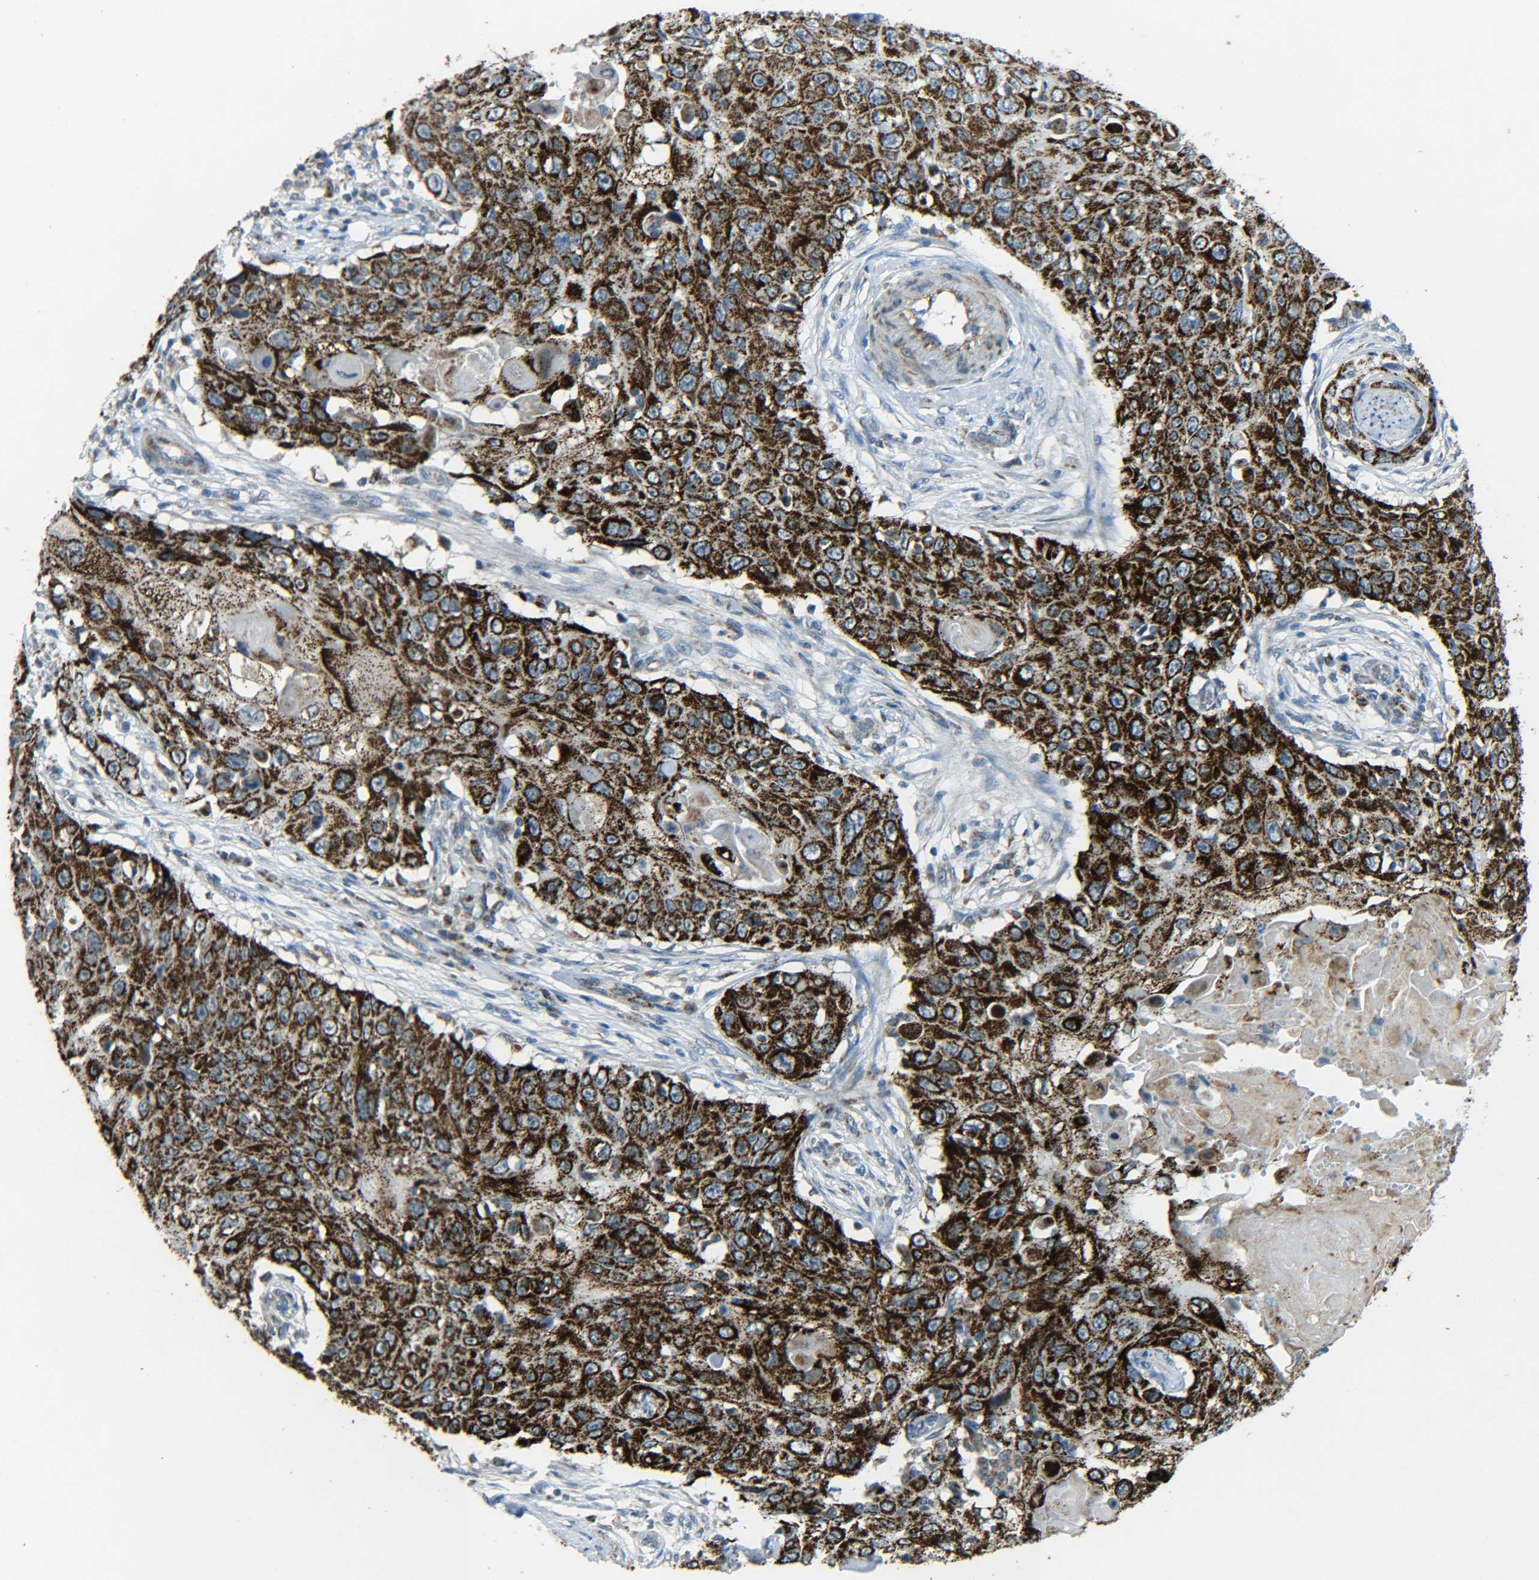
{"staining": {"intensity": "strong", "quantity": ">75%", "location": "cytoplasmic/membranous"}, "tissue": "skin cancer", "cell_type": "Tumor cells", "image_type": "cancer", "snomed": [{"axis": "morphology", "description": "Squamous cell carcinoma, NOS"}, {"axis": "topography", "description": "Skin"}], "caption": "IHC (DAB) staining of squamous cell carcinoma (skin) demonstrates strong cytoplasmic/membranous protein expression in about >75% of tumor cells.", "gene": "CYB5R1", "patient": {"sex": "male", "age": 86}}